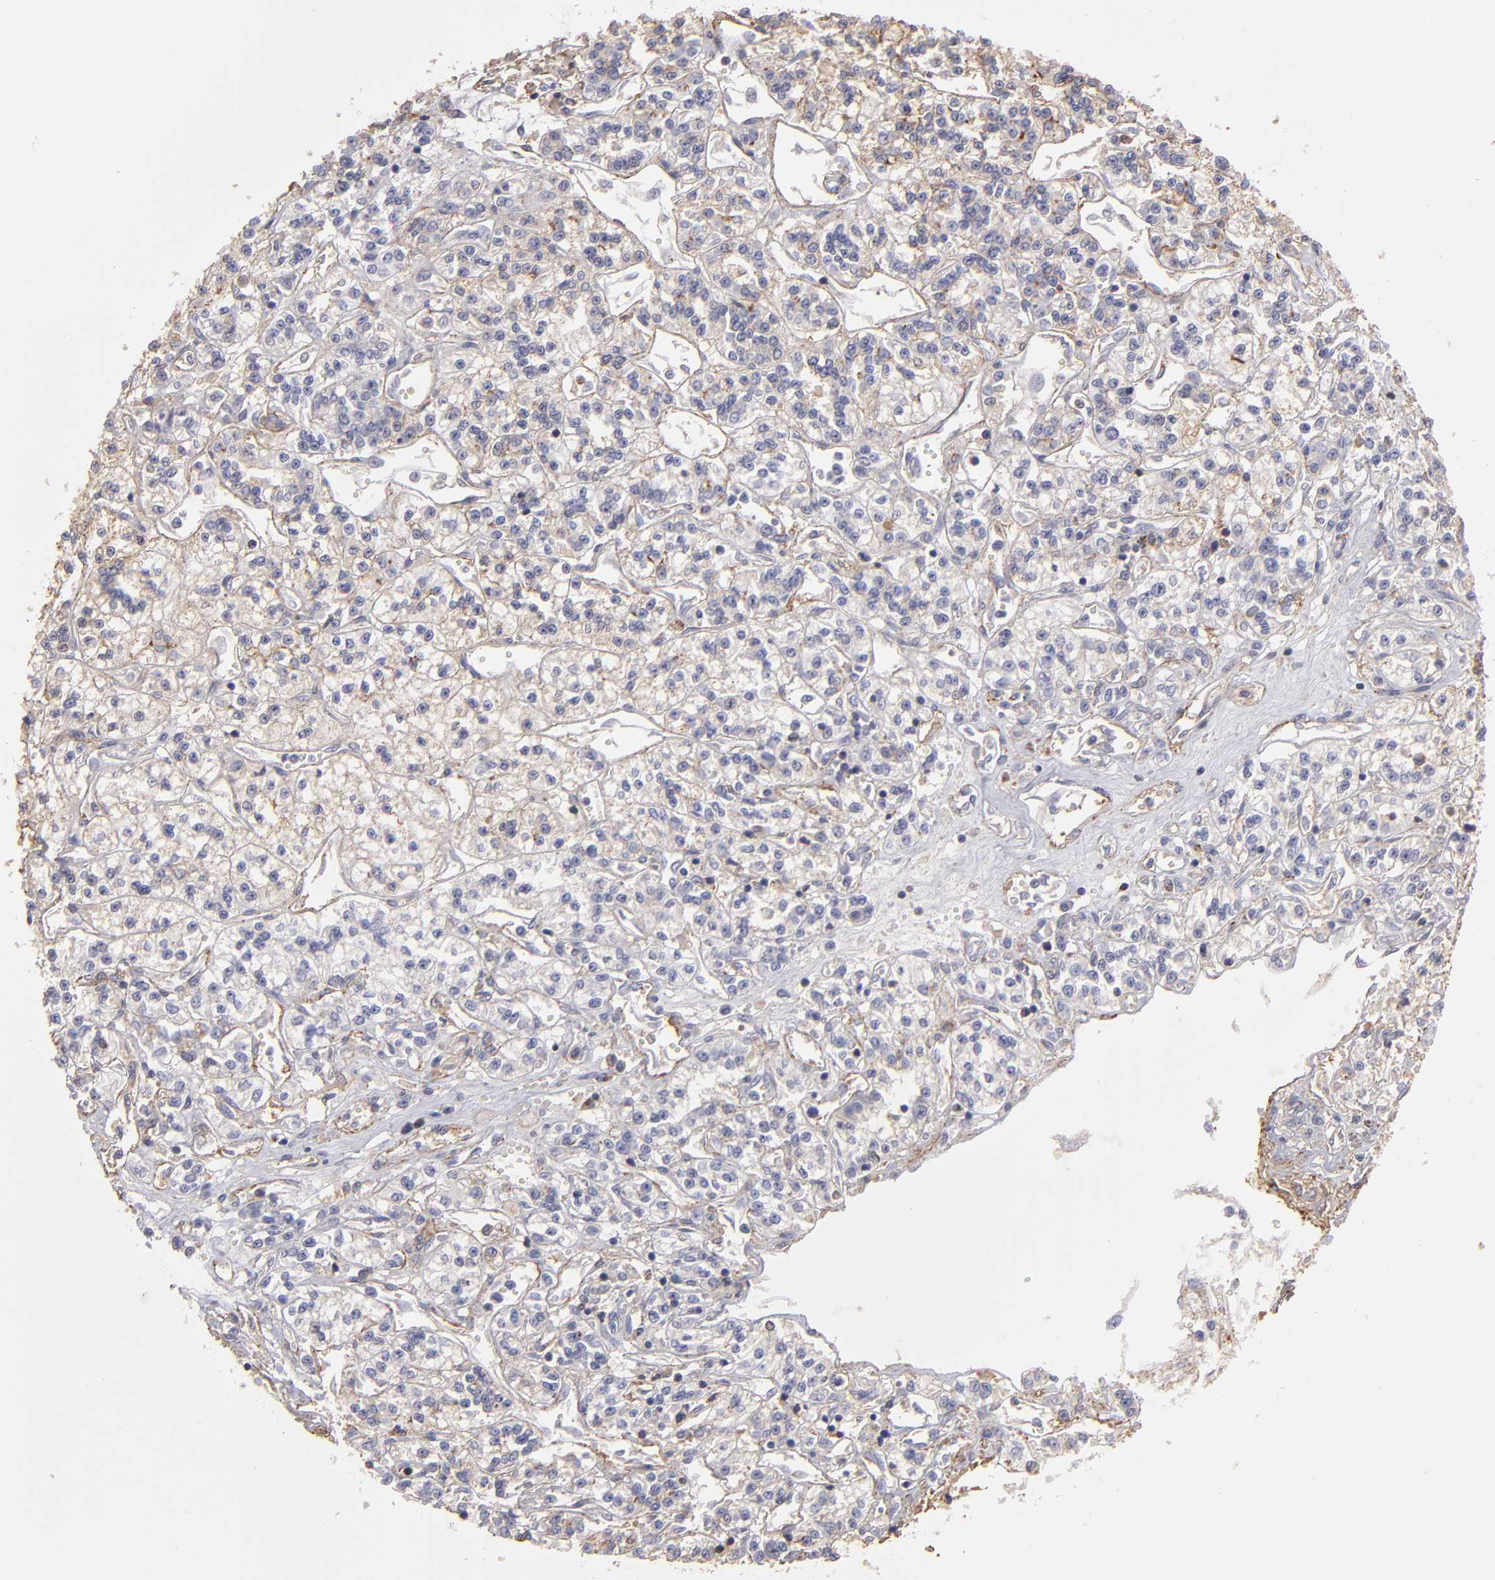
{"staining": {"intensity": "weak", "quantity": ">75%", "location": "cytoplasmic/membranous"}, "tissue": "renal cancer", "cell_type": "Tumor cells", "image_type": "cancer", "snomed": [{"axis": "morphology", "description": "Adenocarcinoma, NOS"}, {"axis": "topography", "description": "Kidney"}], "caption": "Renal adenocarcinoma stained with a protein marker demonstrates weak staining in tumor cells.", "gene": "ABCB1", "patient": {"sex": "female", "age": 76}}